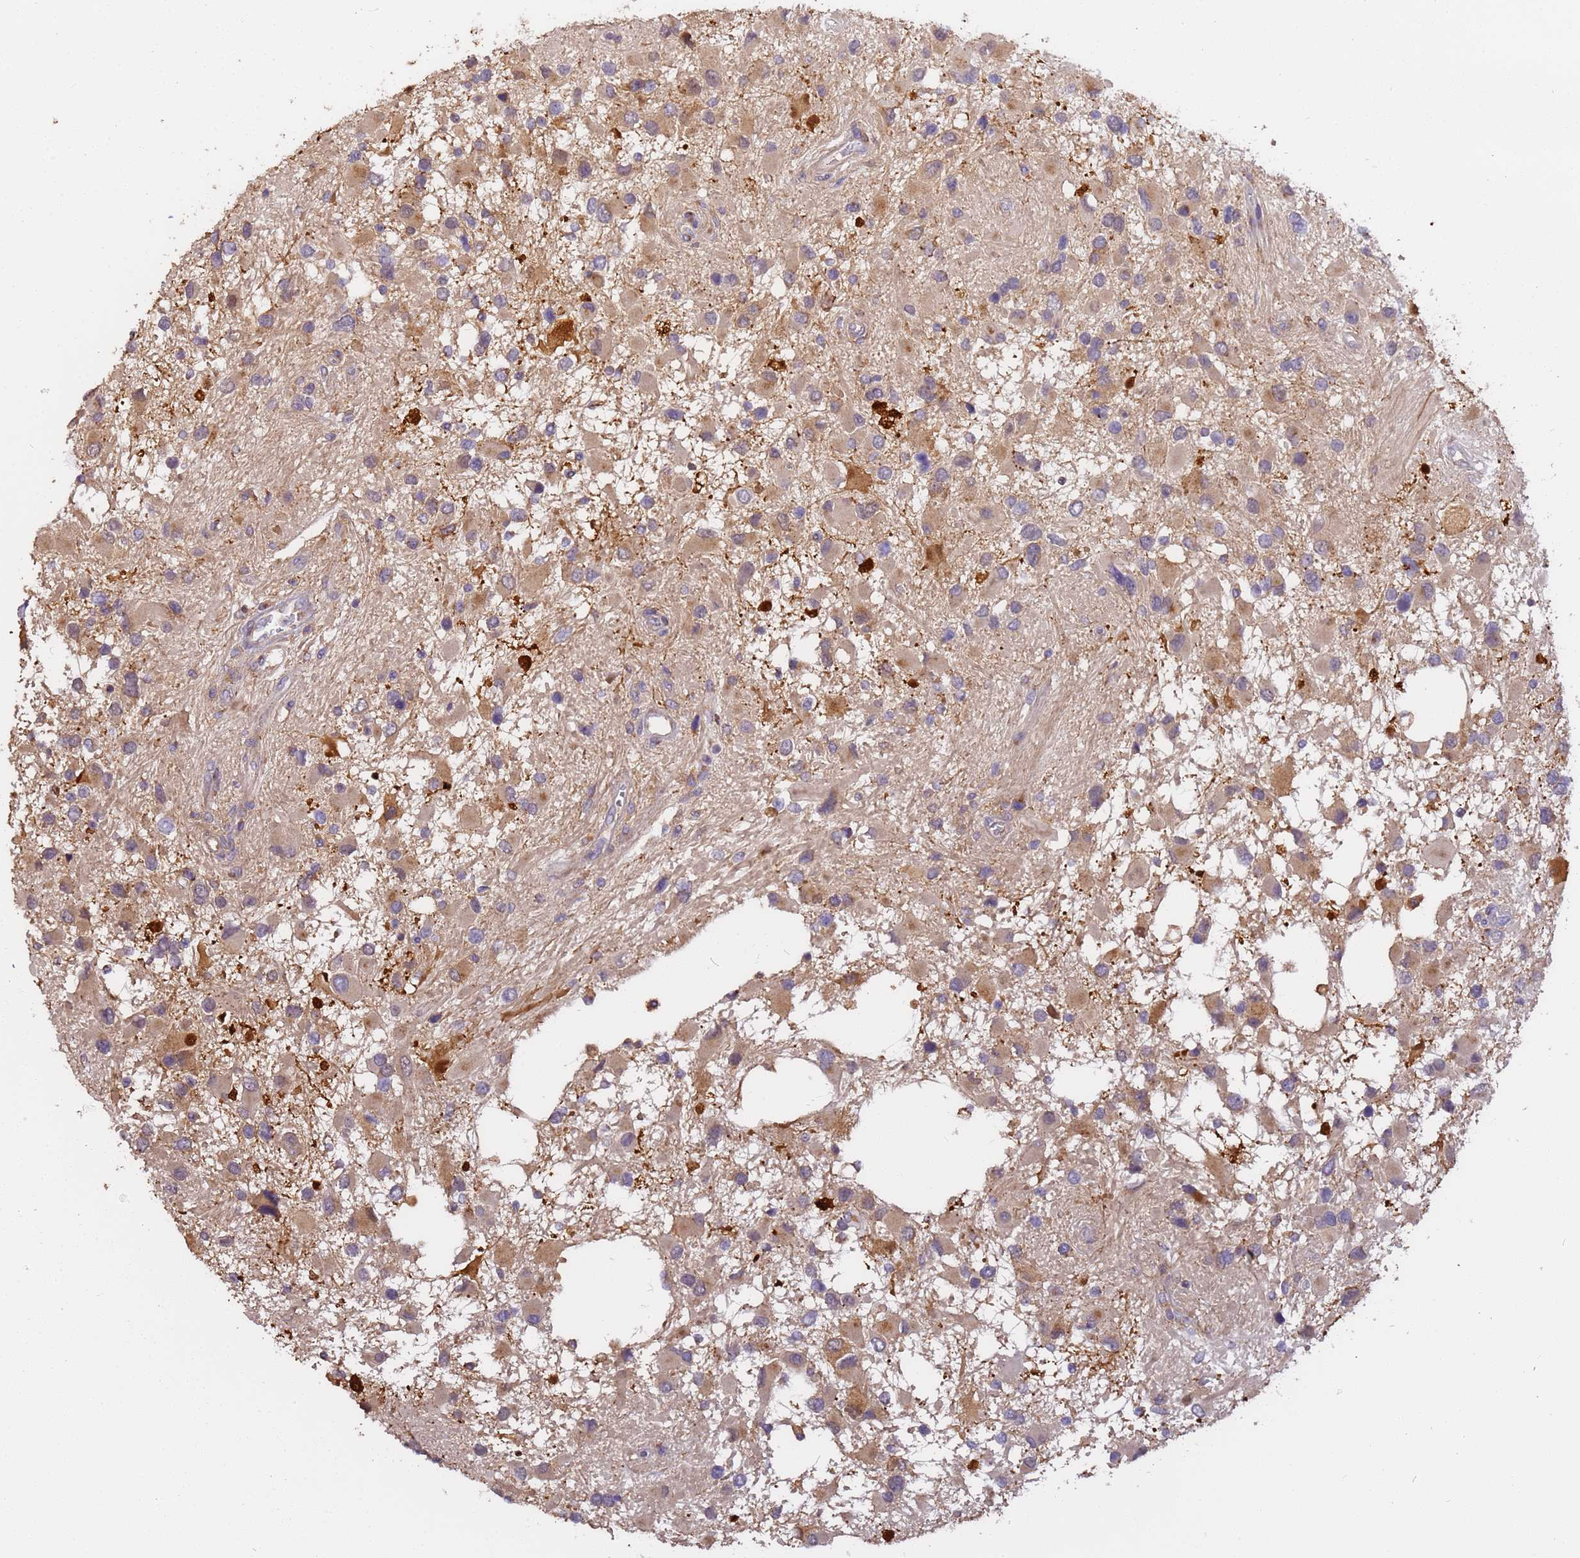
{"staining": {"intensity": "negative", "quantity": "none", "location": "none"}, "tissue": "glioma", "cell_type": "Tumor cells", "image_type": "cancer", "snomed": [{"axis": "morphology", "description": "Glioma, malignant, High grade"}, {"axis": "topography", "description": "Brain"}], "caption": "There is no significant positivity in tumor cells of malignant glioma (high-grade). (DAB (3,3'-diaminobenzidine) immunohistochemistry (IHC), high magnification).", "gene": "M6PR", "patient": {"sex": "male", "age": 53}}